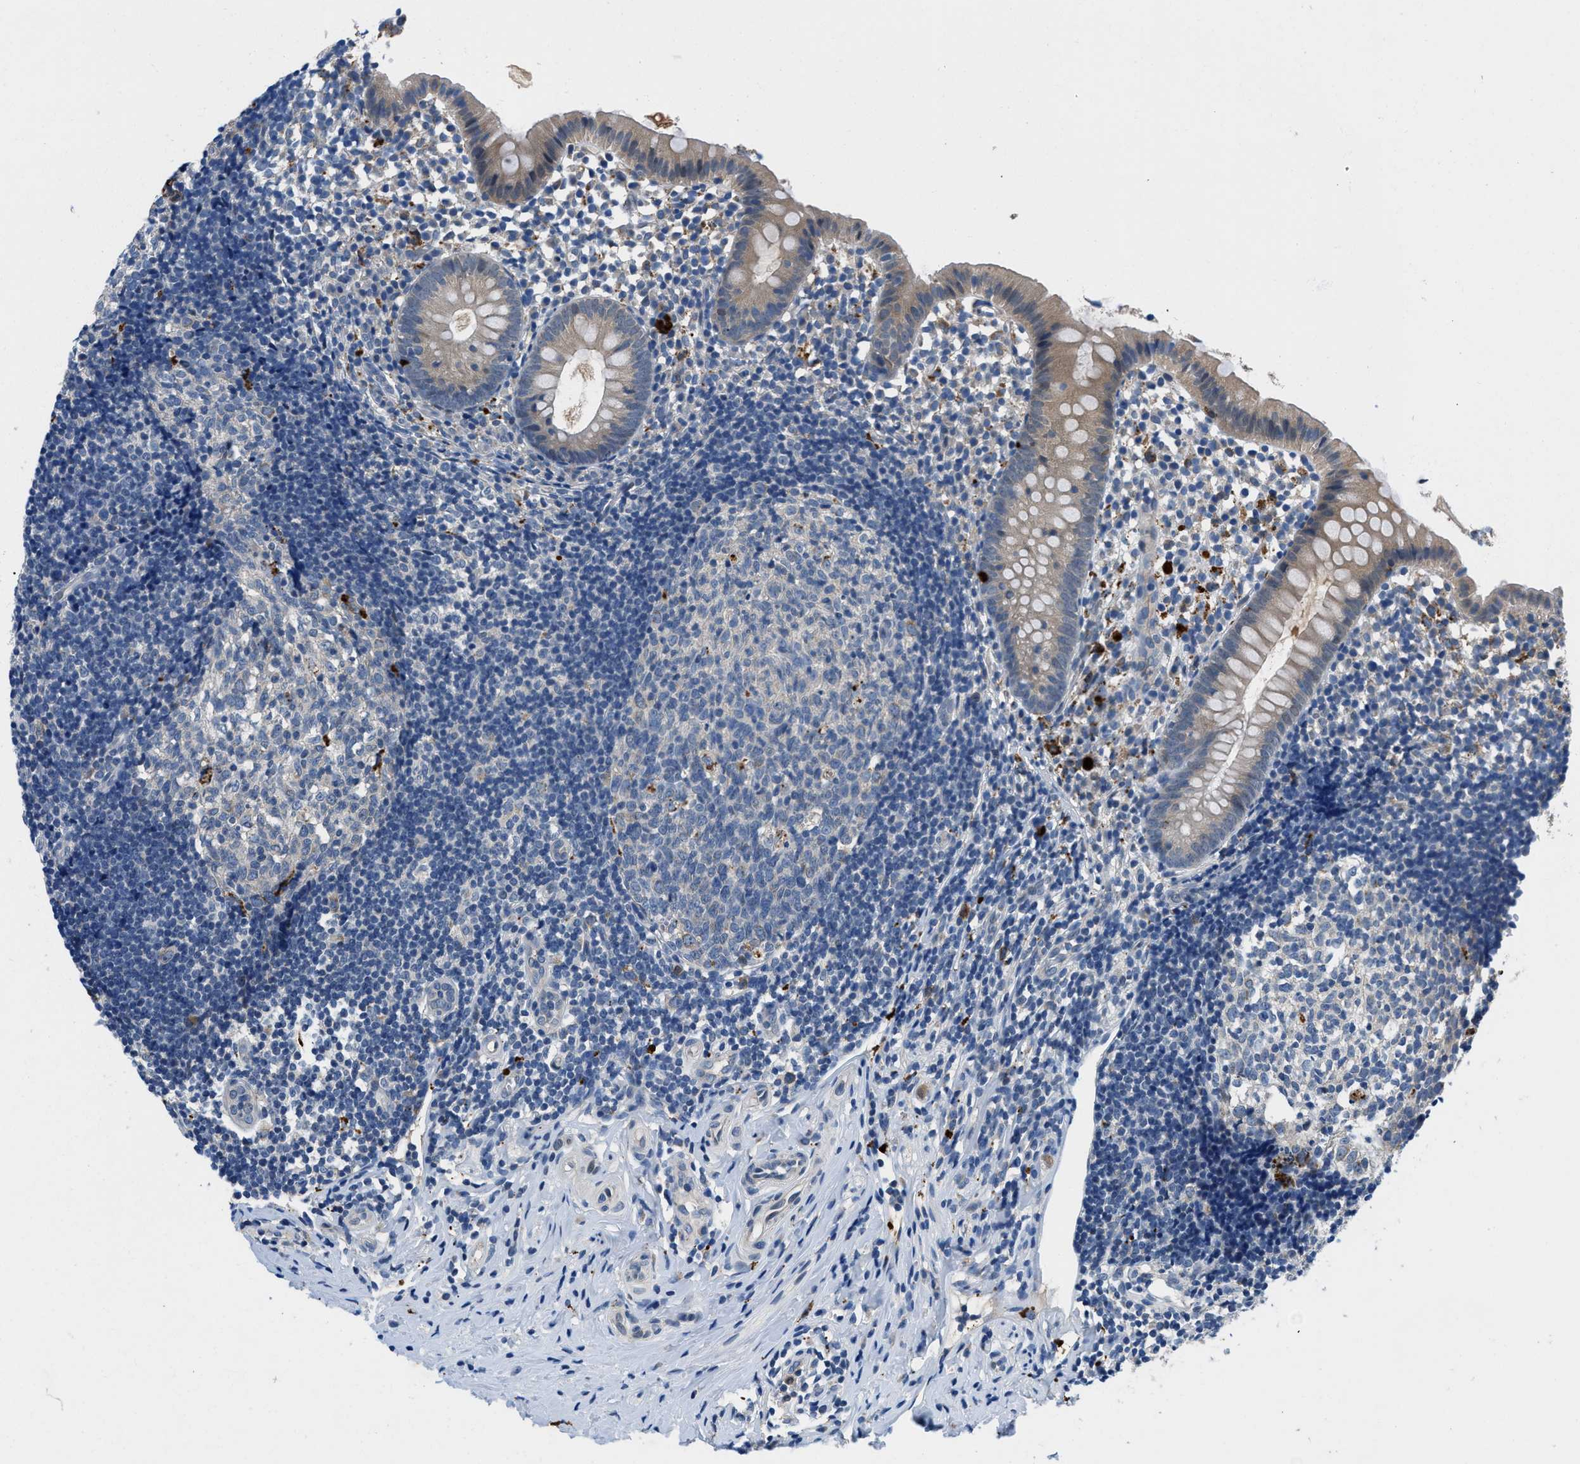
{"staining": {"intensity": "weak", "quantity": ">75%", "location": "cytoplasmic/membranous"}, "tissue": "appendix", "cell_type": "Glandular cells", "image_type": "normal", "snomed": [{"axis": "morphology", "description": "Normal tissue, NOS"}, {"axis": "topography", "description": "Appendix"}], "caption": "Immunohistochemistry (IHC) (DAB) staining of benign human appendix displays weak cytoplasmic/membranous protein positivity in approximately >75% of glandular cells.", "gene": "ADGRE3", "patient": {"sex": "female", "age": 20}}